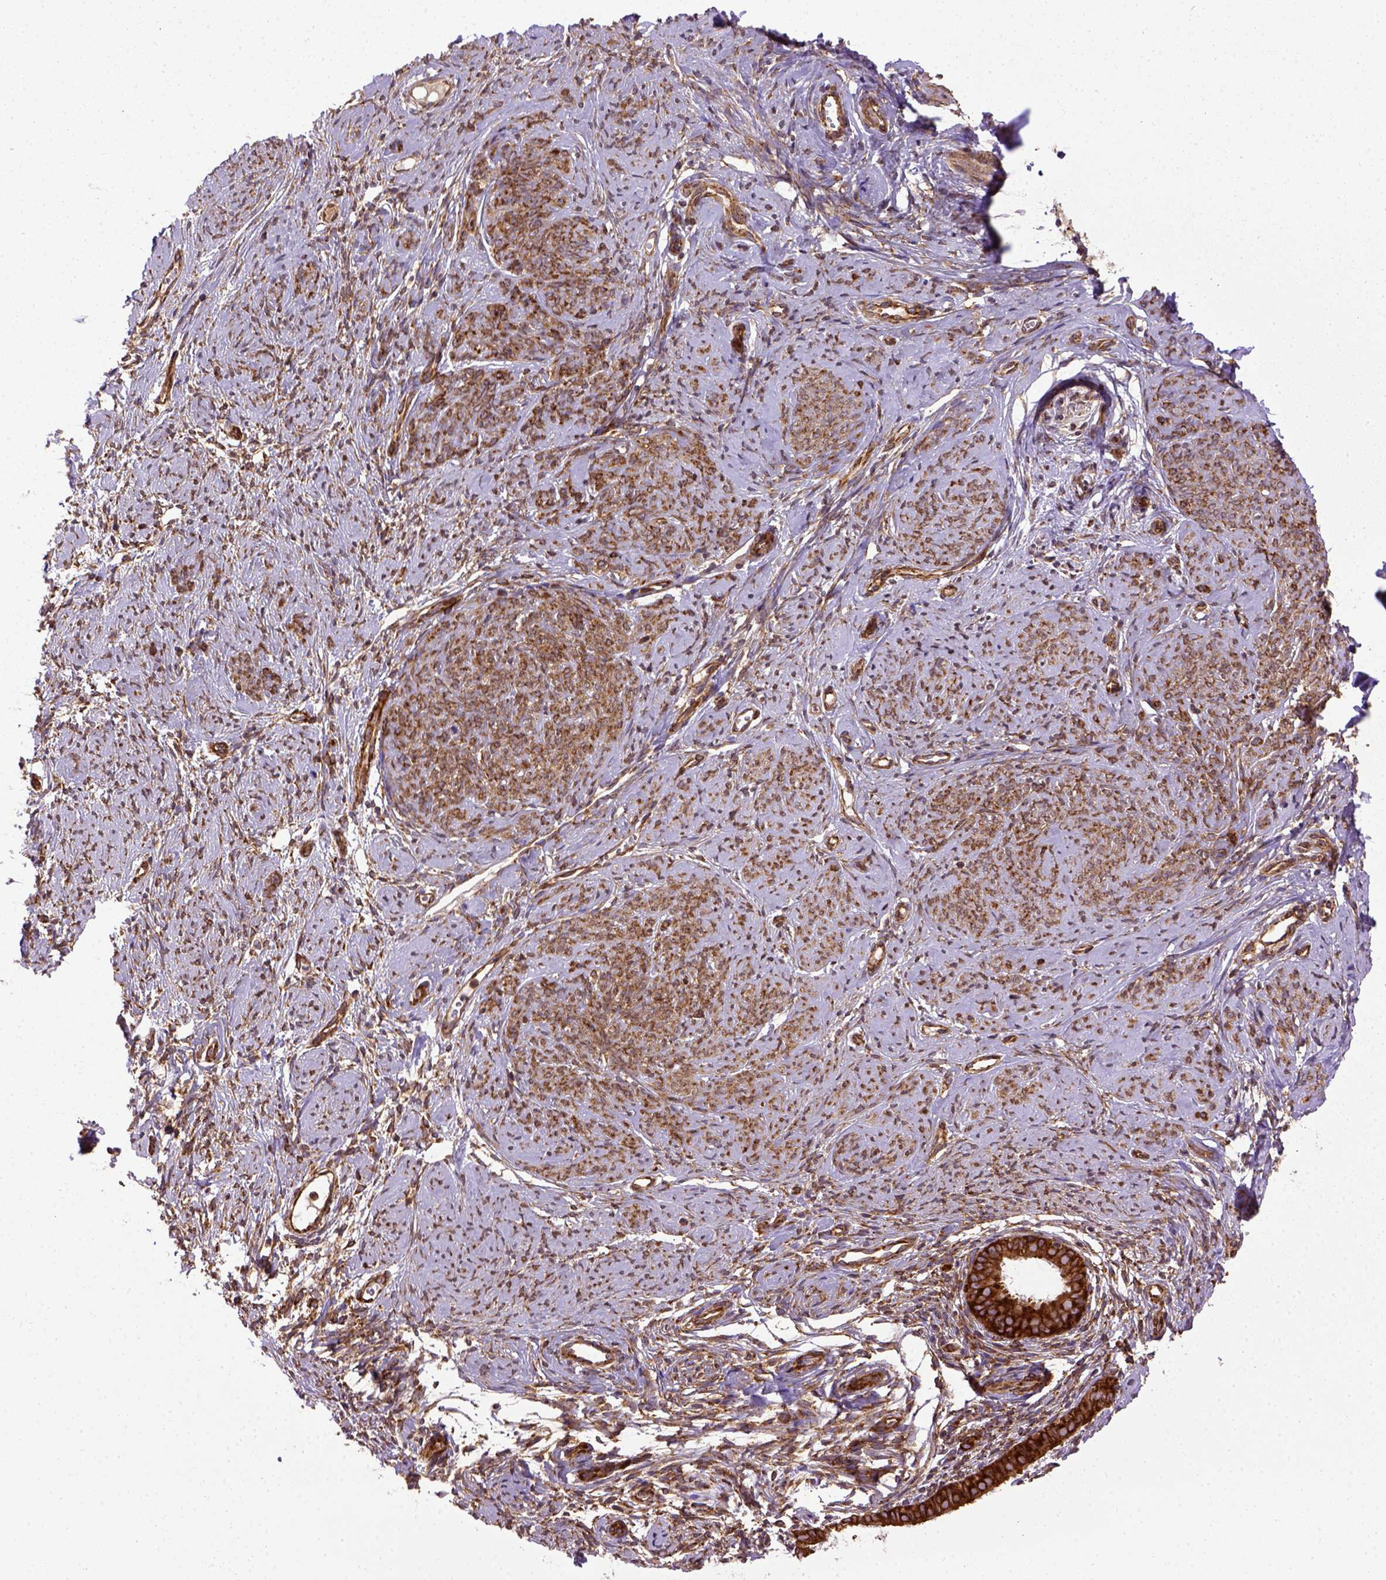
{"staining": {"intensity": "moderate", "quantity": ">75%", "location": "cytoplasmic/membranous"}, "tissue": "smooth muscle", "cell_type": "Smooth muscle cells", "image_type": "normal", "snomed": [{"axis": "morphology", "description": "Normal tissue, NOS"}, {"axis": "topography", "description": "Smooth muscle"}], "caption": "Protein staining demonstrates moderate cytoplasmic/membranous staining in approximately >75% of smooth muscle cells in normal smooth muscle.", "gene": "CAPRIN1", "patient": {"sex": "female", "age": 48}}